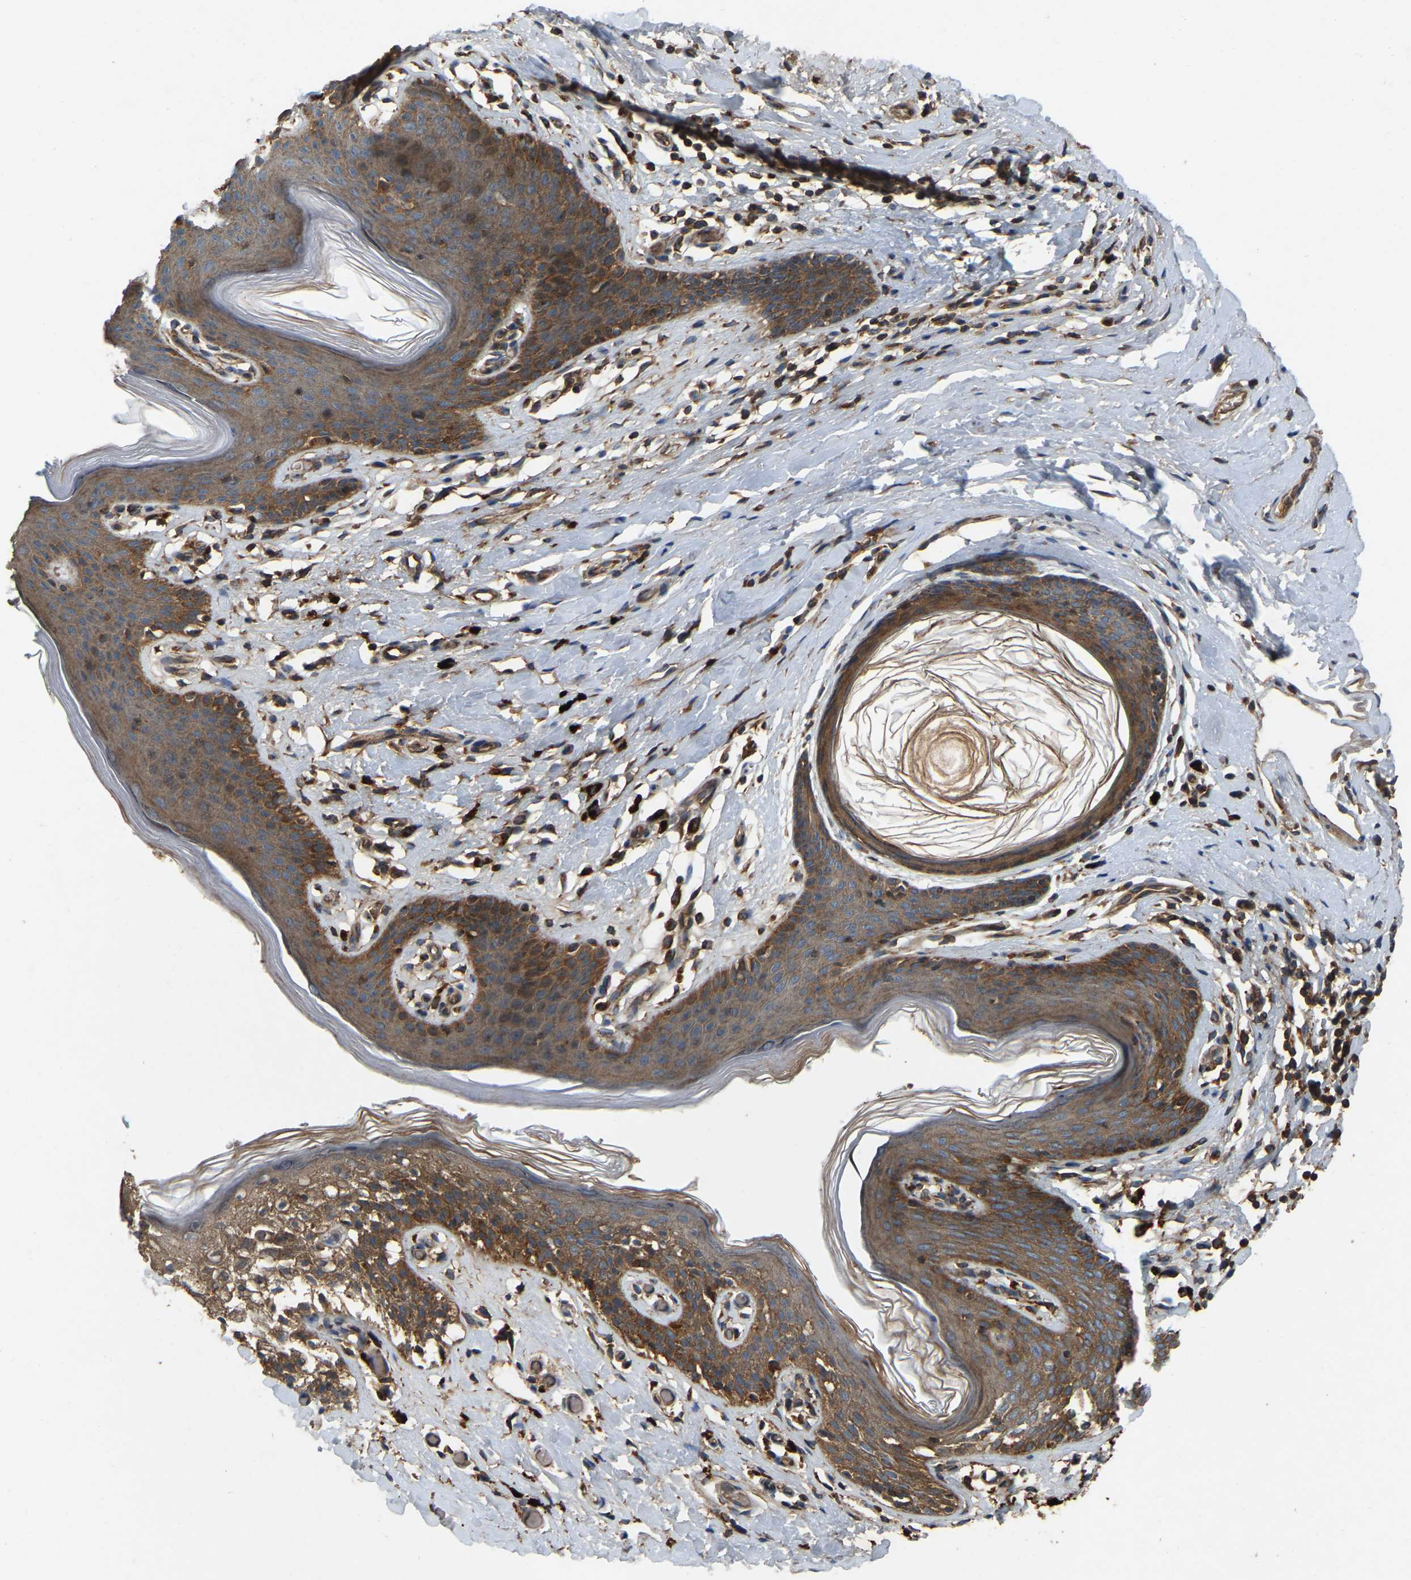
{"staining": {"intensity": "strong", "quantity": ">75%", "location": "cytoplasmic/membranous"}, "tissue": "skin", "cell_type": "Epidermal cells", "image_type": "normal", "snomed": [{"axis": "morphology", "description": "Normal tissue, NOS"}, {"axis": "topography", "description": "Vulva"}], "caption": "About >75% of epidermal cells in benign human skin exhibit strong cytoplasmic/membranous protein expression as visualized by brown immunohistochemical staining.", "gene": "SAMD9L", "patient": {"sex": "female", "age": 66}}